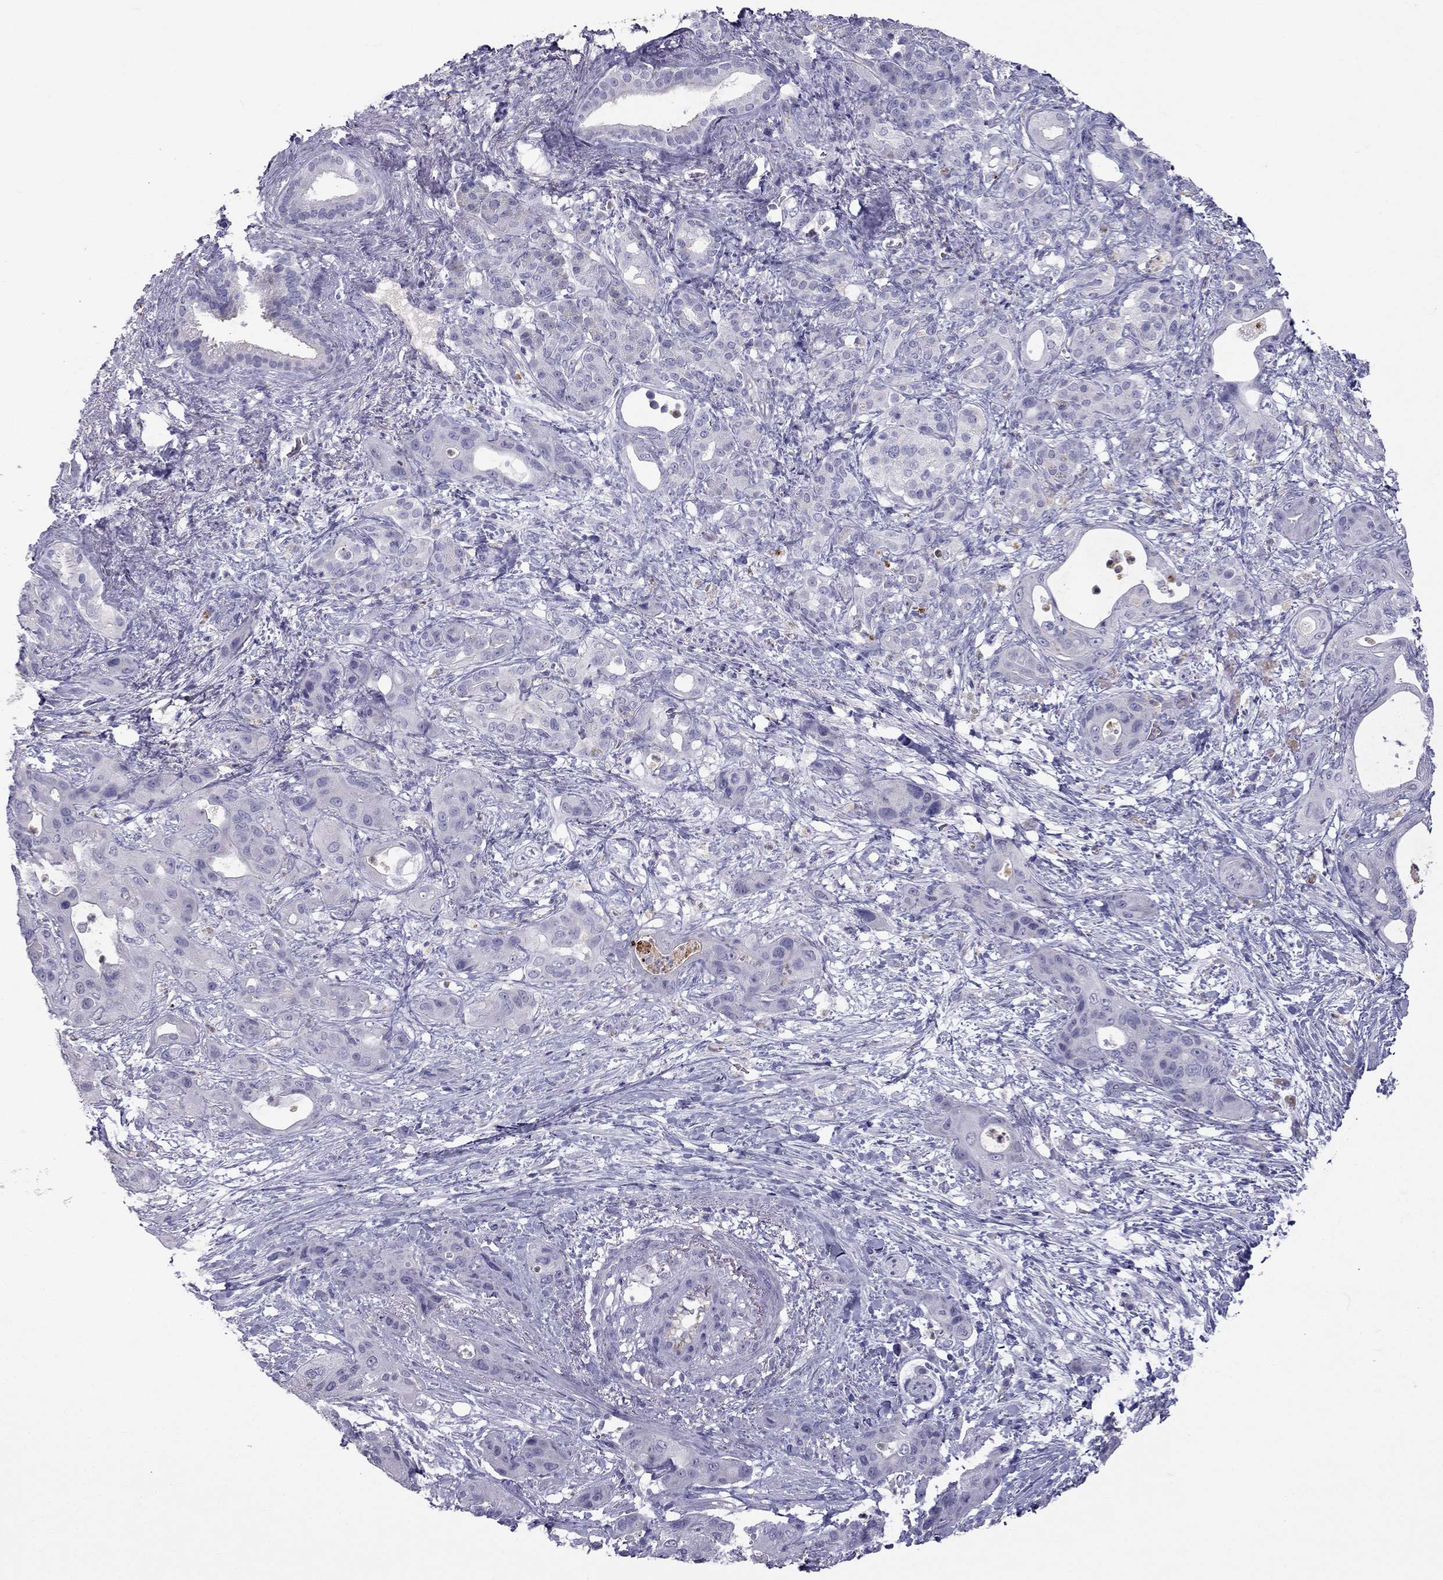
{"staining": {"intensity": "negative", "quantity": "none", "location": "none"}, "tissue": "pancreatic cancer", "cell_type": "Tumor cells", "image_type": "cancer", "snomed": [{"axis": "morphology", "description": "Adenocarcinoma, NOS"}, {"axis": "topography", "description": "Pancreas"}], "caption": "High power microscopy photomicrograph of an immunohistochemistry image of pancreatic cancer, revealing no significant staining in tumor cells. (Brightfield microscopy of DAB immunohistochemistry at high magnification).", "gene": "STOML3", "patient": {"sex": "male", "age": 71}}